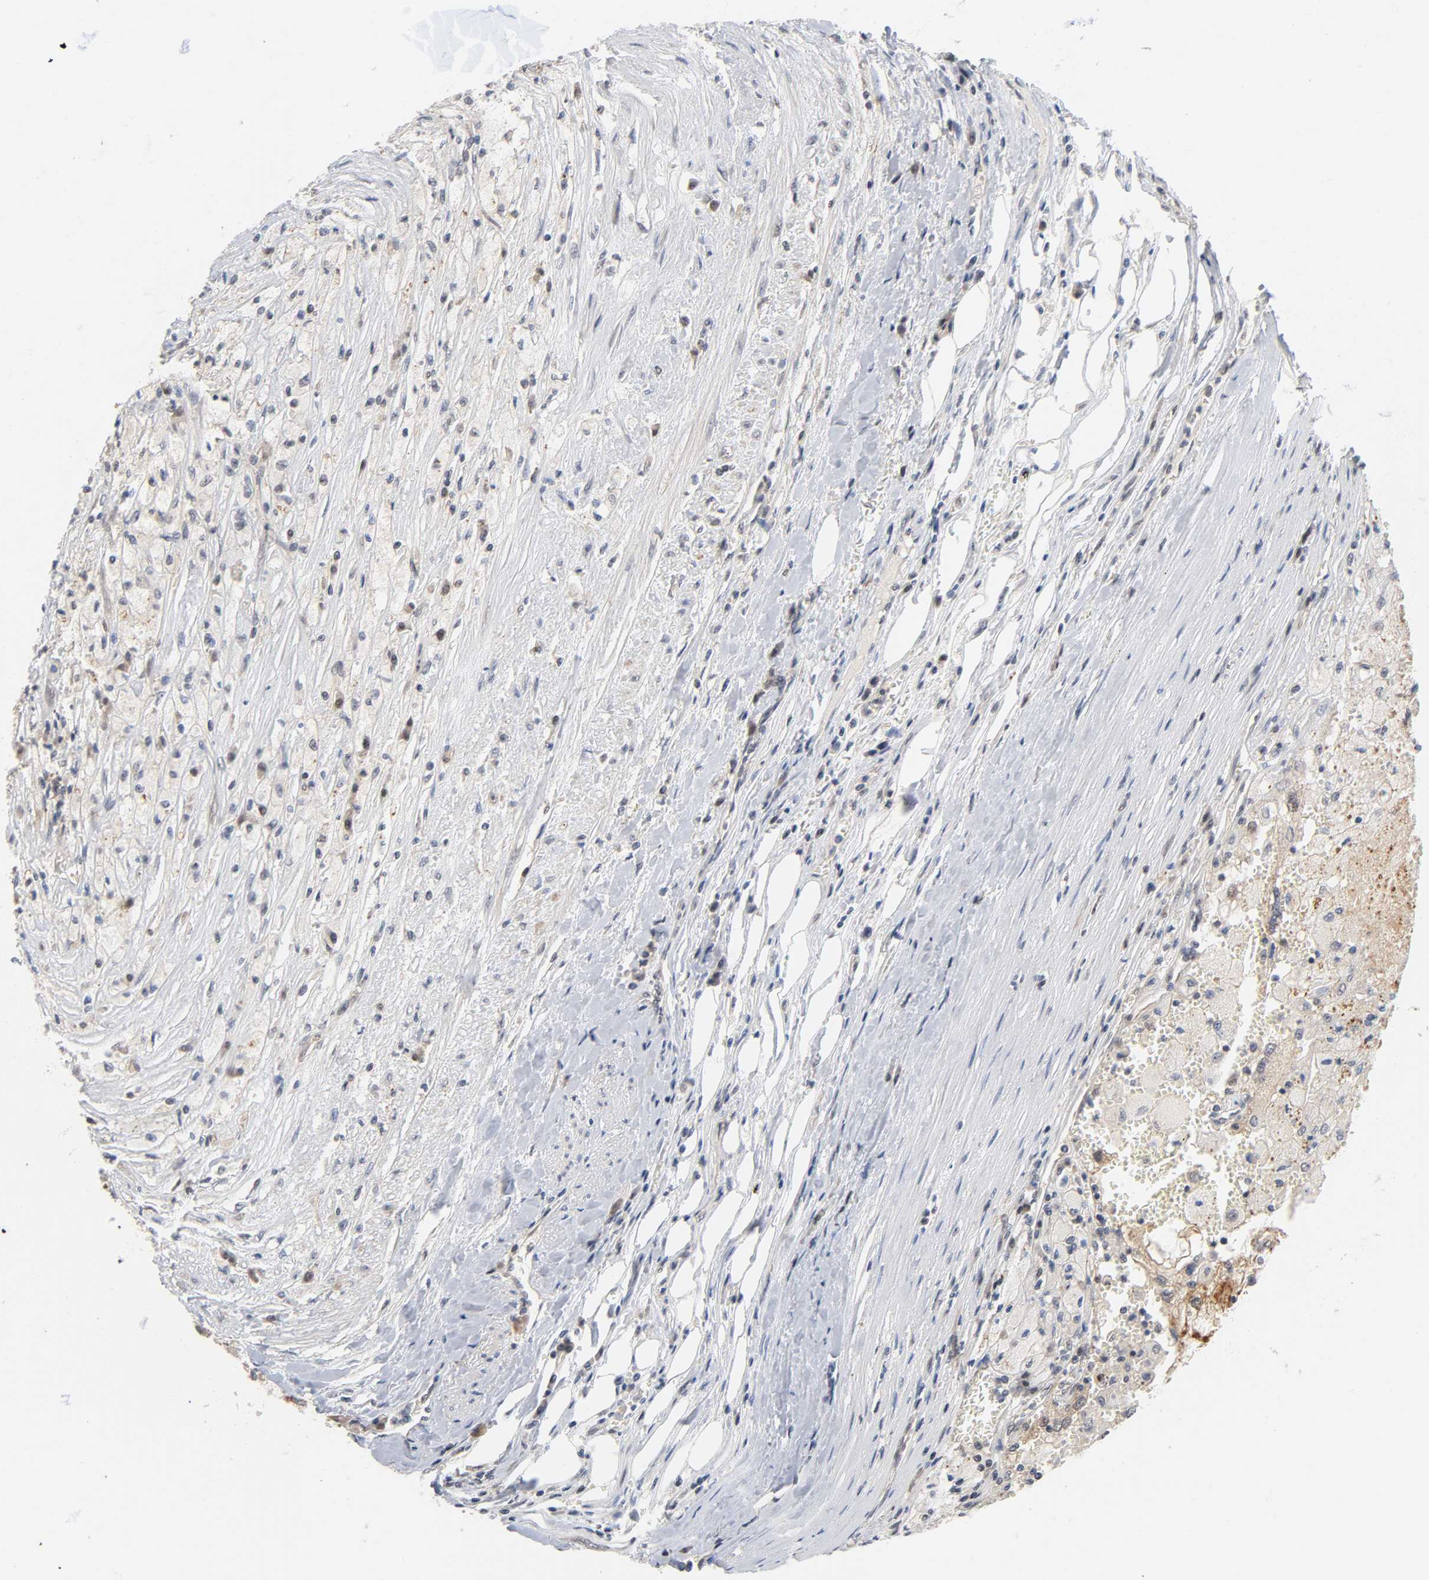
{"staining": {"intensity": "moderate", "quantity": ">75%", "location": "cytoplasmic/membranous"}, "tissue": "renal cancer", "cell_type": "Tumor cells", "image_type": "cancer", "snomed": [{"axis": "morphology", "description": "Normal tissue, NOS"}, {"axis": "morphology", "description": "Adenocarcinoma, NOS"}, {"axis": "topography", "description": "Kidney"}], "caption": "The histopathology image shows a brown stain indicating the presence of a protein in the cytoplasmic/membranous of tumor cells in renal adenocarcinoma. The staining was performed using DAB to visualize the protein expression in brown, while the nuclei were stained in blue with hematoxylin (Magnification: 20x).", "gene": "PRKAB1", "patient": {"sex": "male", "age": 71}}